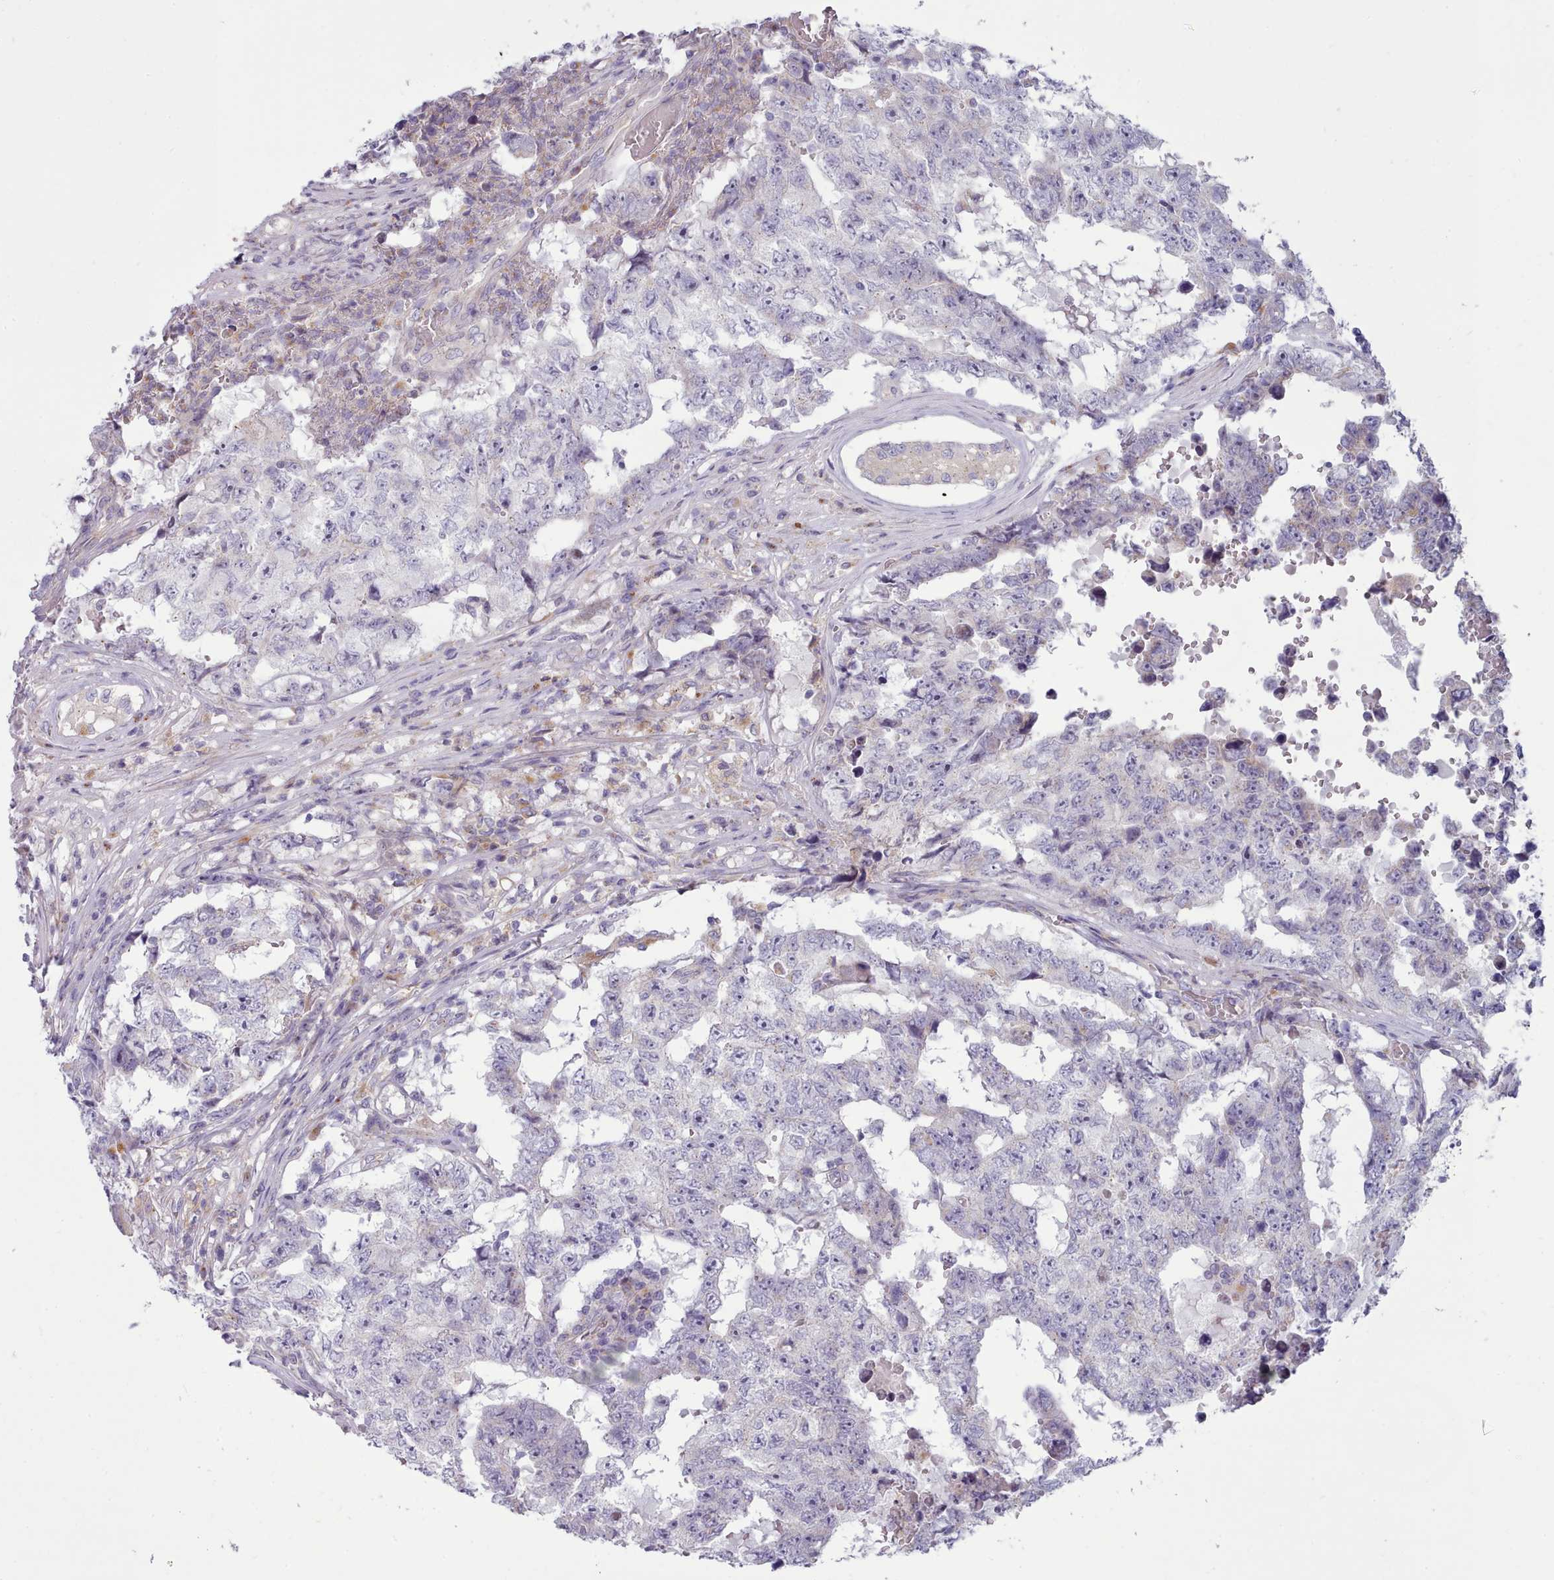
{"staining": {"intensity": "negative", "quantity": "none", "location": "none"}, "tissue": "testis cancer", "cell_type": "Tumor cells", "image_type": "cancer", "snomed": [{"axis": "morphology", "description": "Carcinoma, Embryonal, NOS"}, {"axis": "topography", "description": "Testis"}], "caption": "A high-resolution micrograph shows immunohistochemistry (IHC) staining of testis embryonal carcinoma, which demonstrates no significant staining in tumor cells.", "gene": "MYRFL", "patient": {"sex": "male", "age": 25}}